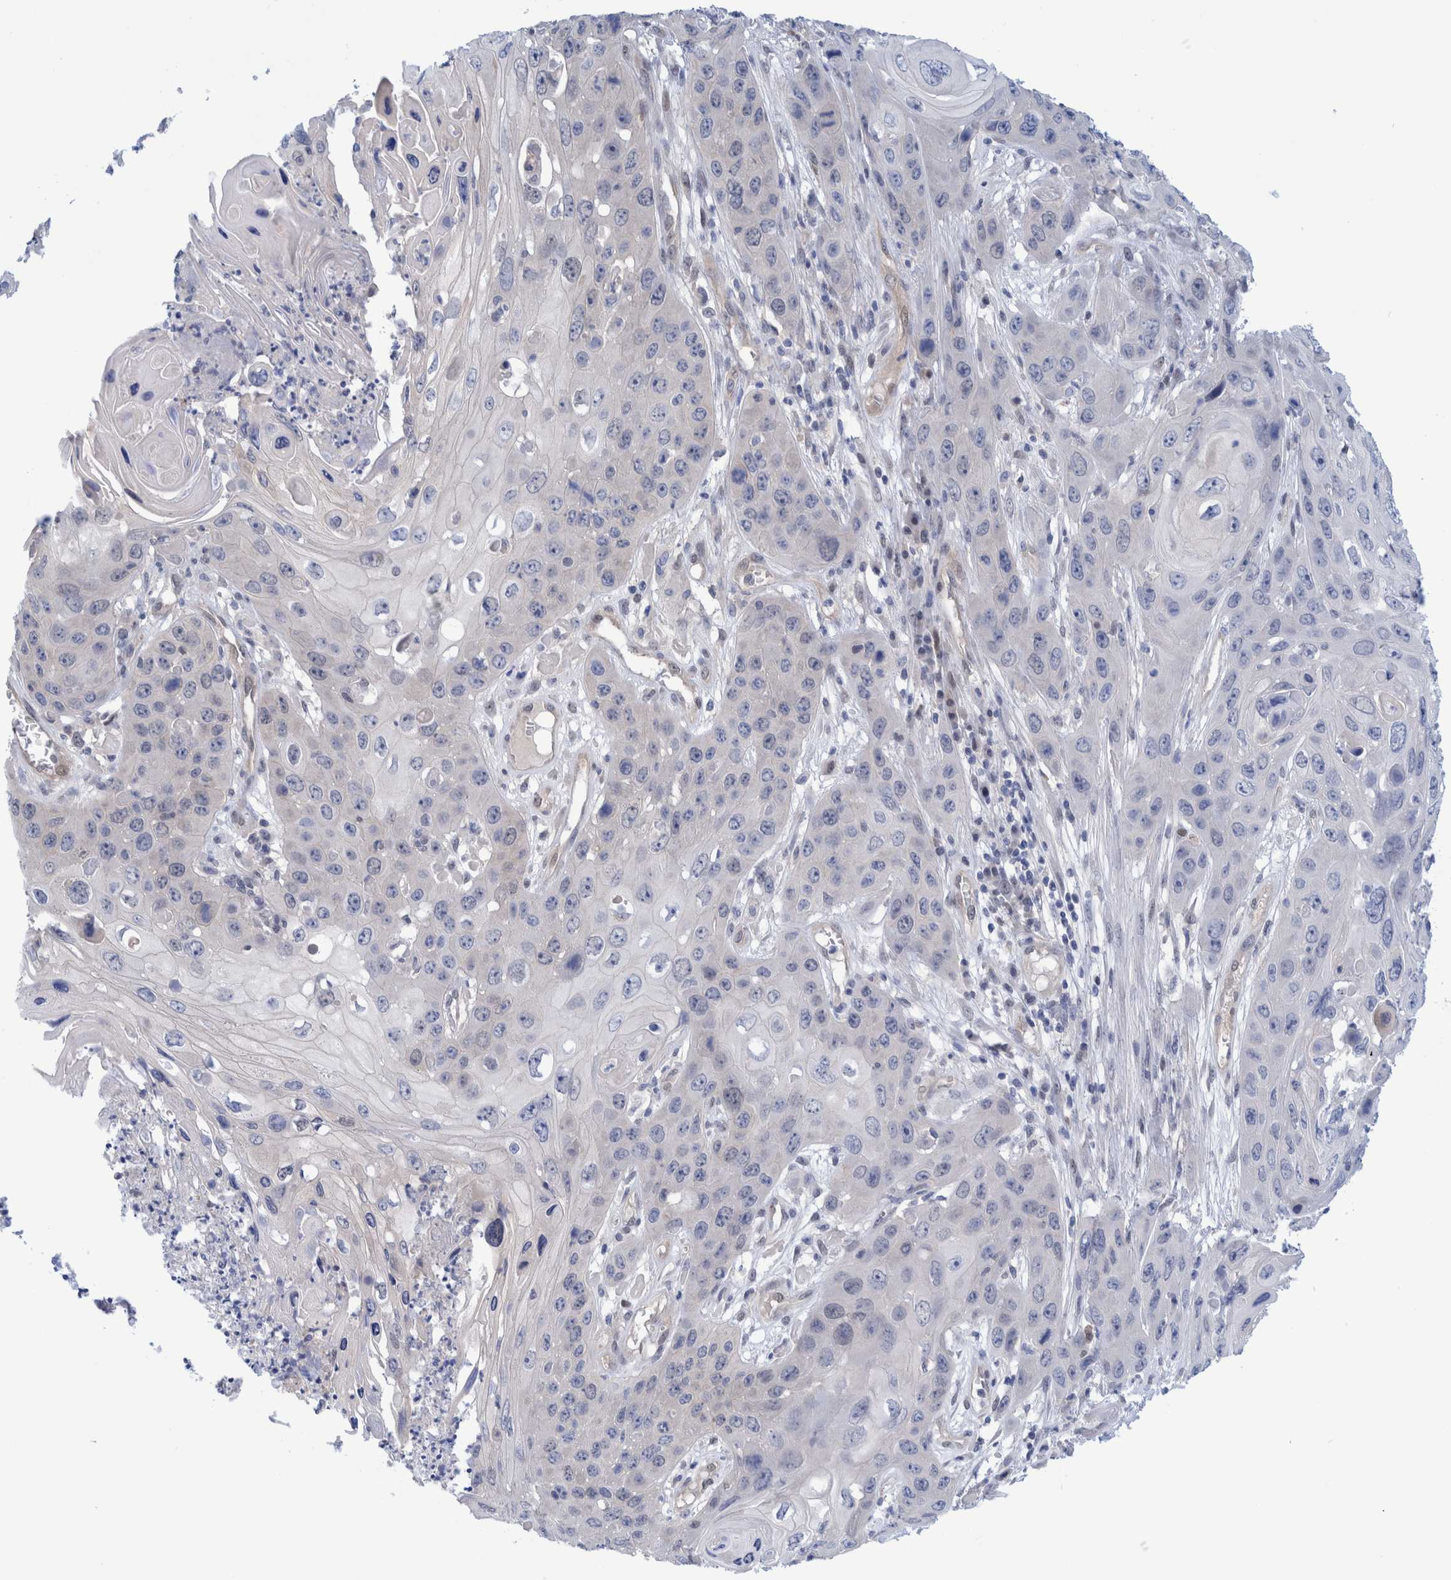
{"staining": {"intensity": "negative", "quantity": "none", "location": "none"}, "tissue": "skin cancer", "cell_type": "Tumor cells", "image_type": "cancer", "snomed": [{"axis": "morphology", "description": "Squamous cell carcinoma, NOS"}, {"axis": "topography", "description": "Skin"}], "caption": "The photomicrograph exhibits no staining of tumor cells in skin cancer (squamous cell carcinoma).", "gene": "PFAS", "patient": {"sex": "male", "age": 55}}